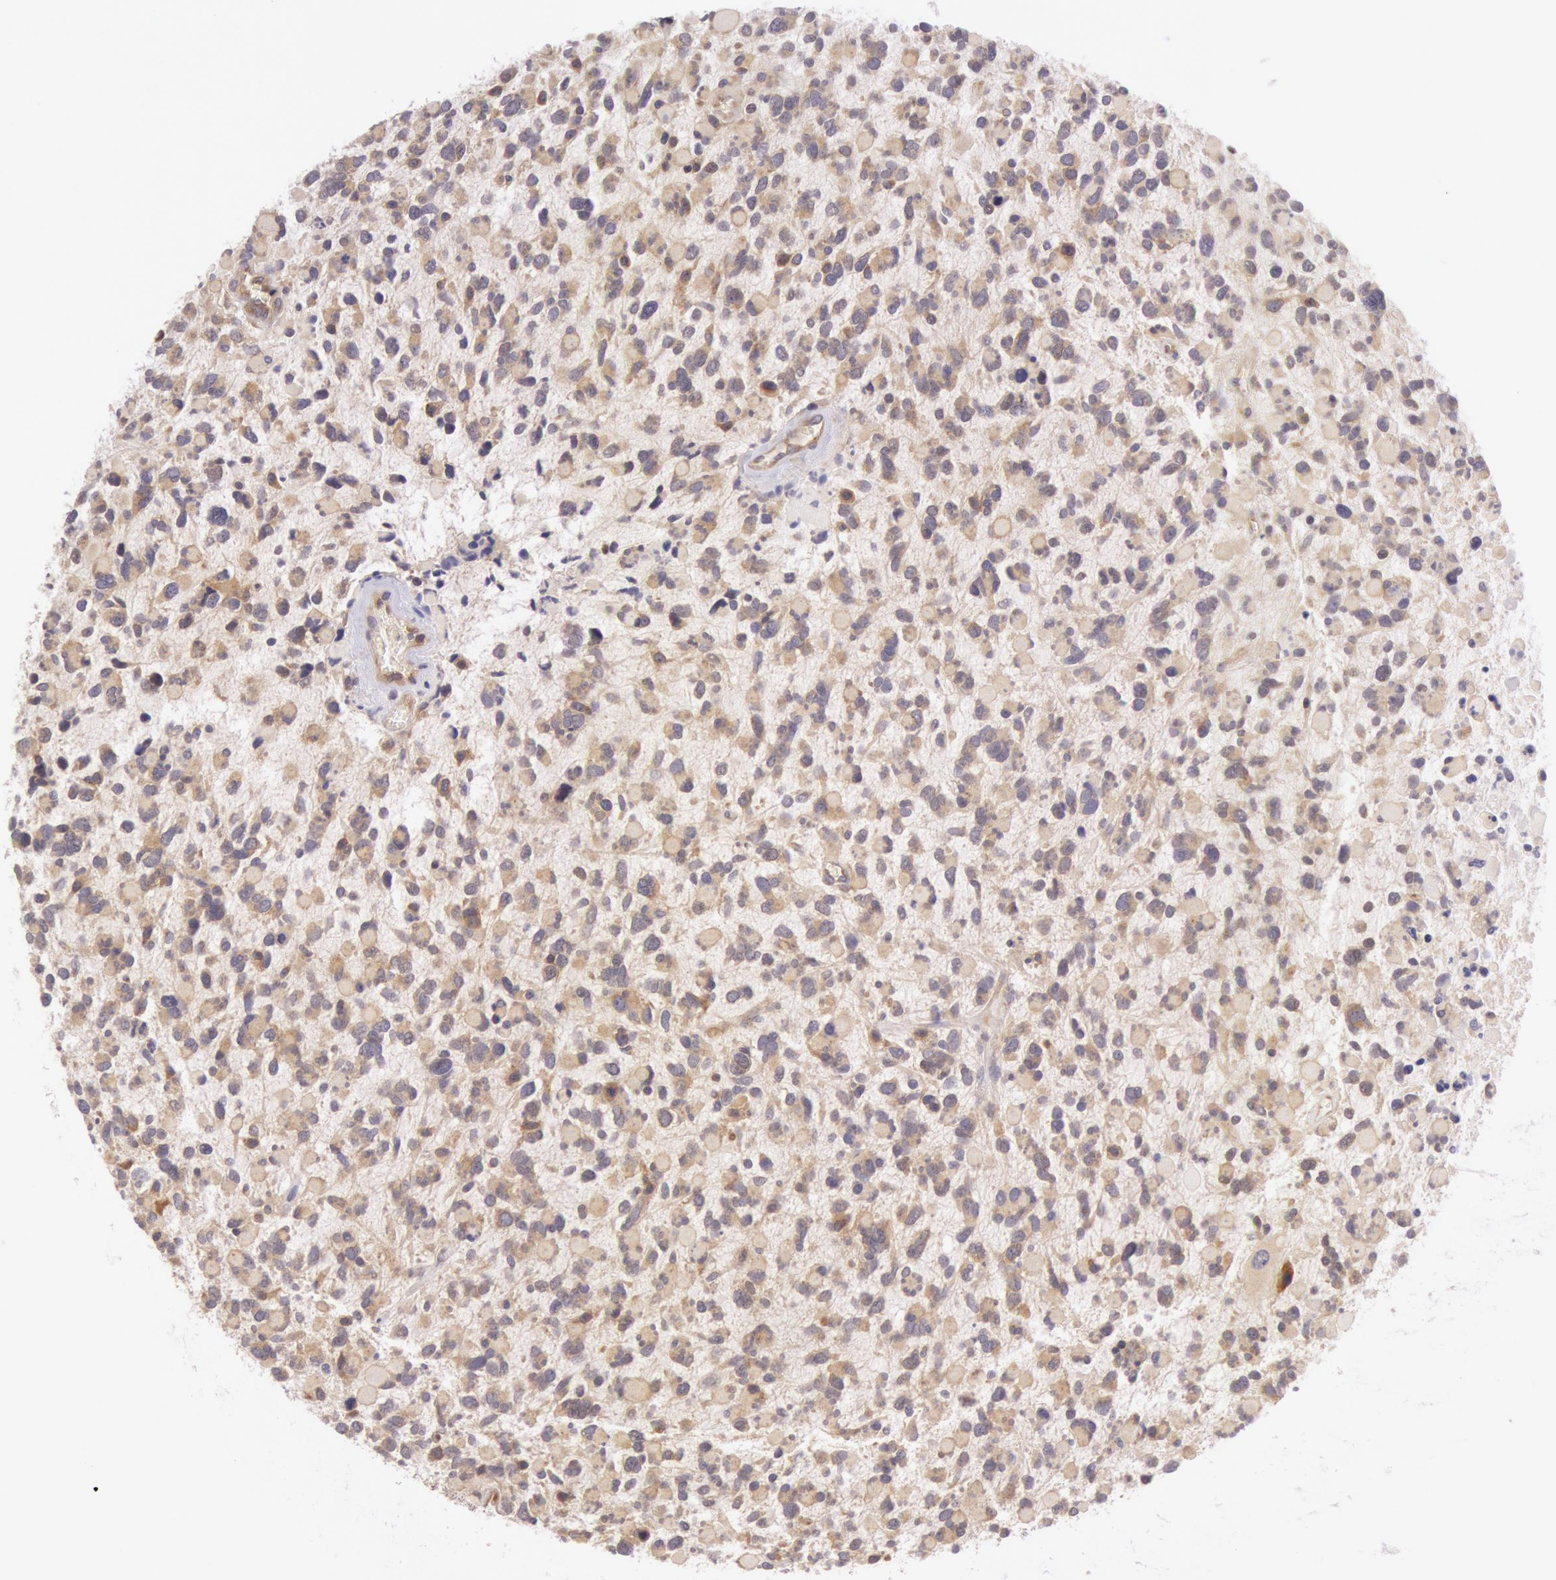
{"staining": {"intensity": "weak", "quantity": "25%-75%", "location": "cytoplasmic/membranous"}, "tissue": "glioma", "cell_type": "Tumor cells", "image_type": "cancer", "snomed": [{"axis": "morphology", "description": "Glioma, malignant, High grade"}, {"axis": "topography", "description": "Brain"}], "caption": "Immunohistochemistry (IHC) image of glioma stained for a protein (brown), which shows low levels of weak cytoplasmic/membranous expression in approximately 25%-75% of tumor cells.", "gene": "CHUK", "patient": {"sex": "female", "age": 37}}